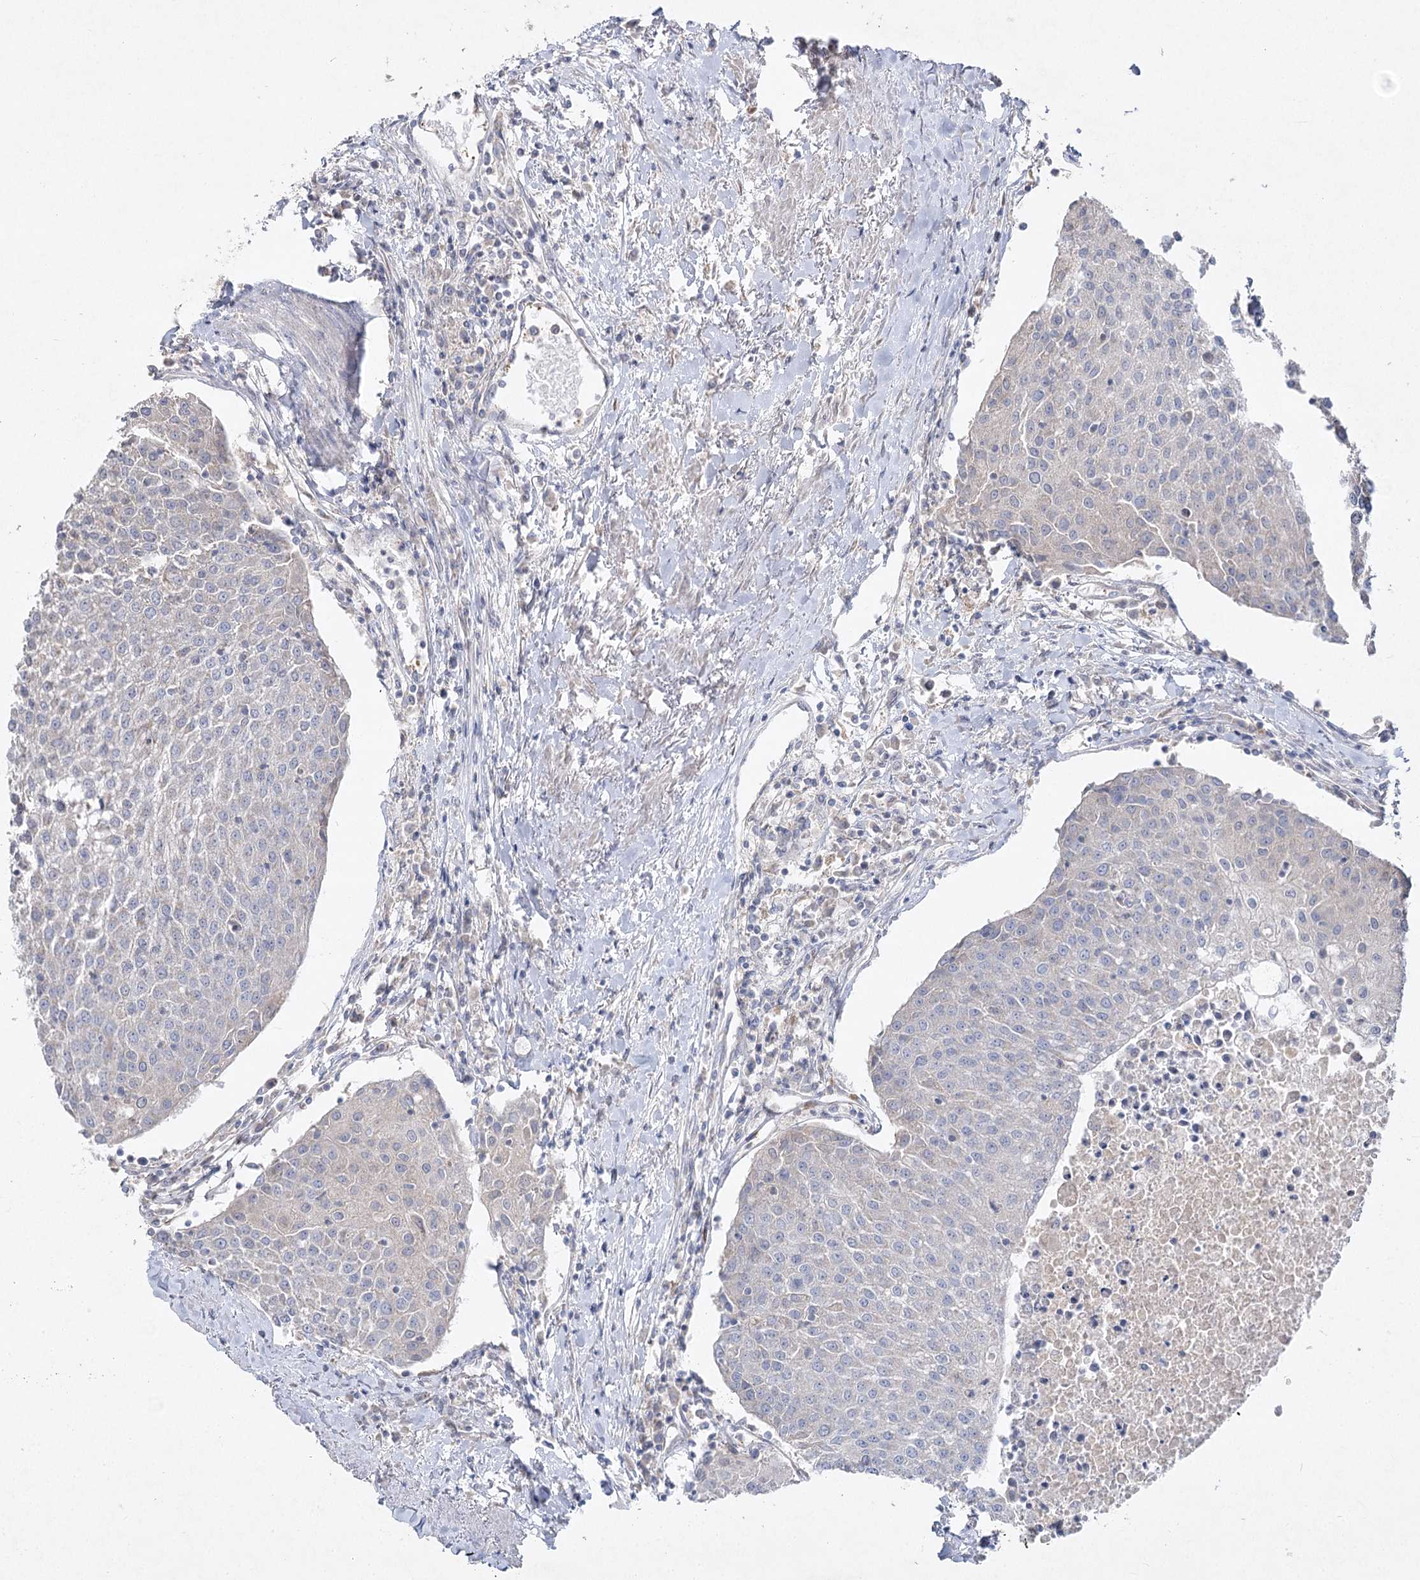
{"staining": {"intensity": "weak", "quantity": "<25%", "location": "cytoplasmic/membranous"}, "tissue": "urothelial cancer", "cell_type": "Tumor cells", "image_type": "cancer", "snomed": [{"axis": "morphology", "description": "Urothelial carcinoma, High grade"}, {"axis": "topography", "description": "Urinary bladder"}], "caption": "The histopathology image exhibits no significant positivity in tumor cells of urothelial cancer.", "gene": "TMEM187", "patient": {"sex": "female", "age": 85}}